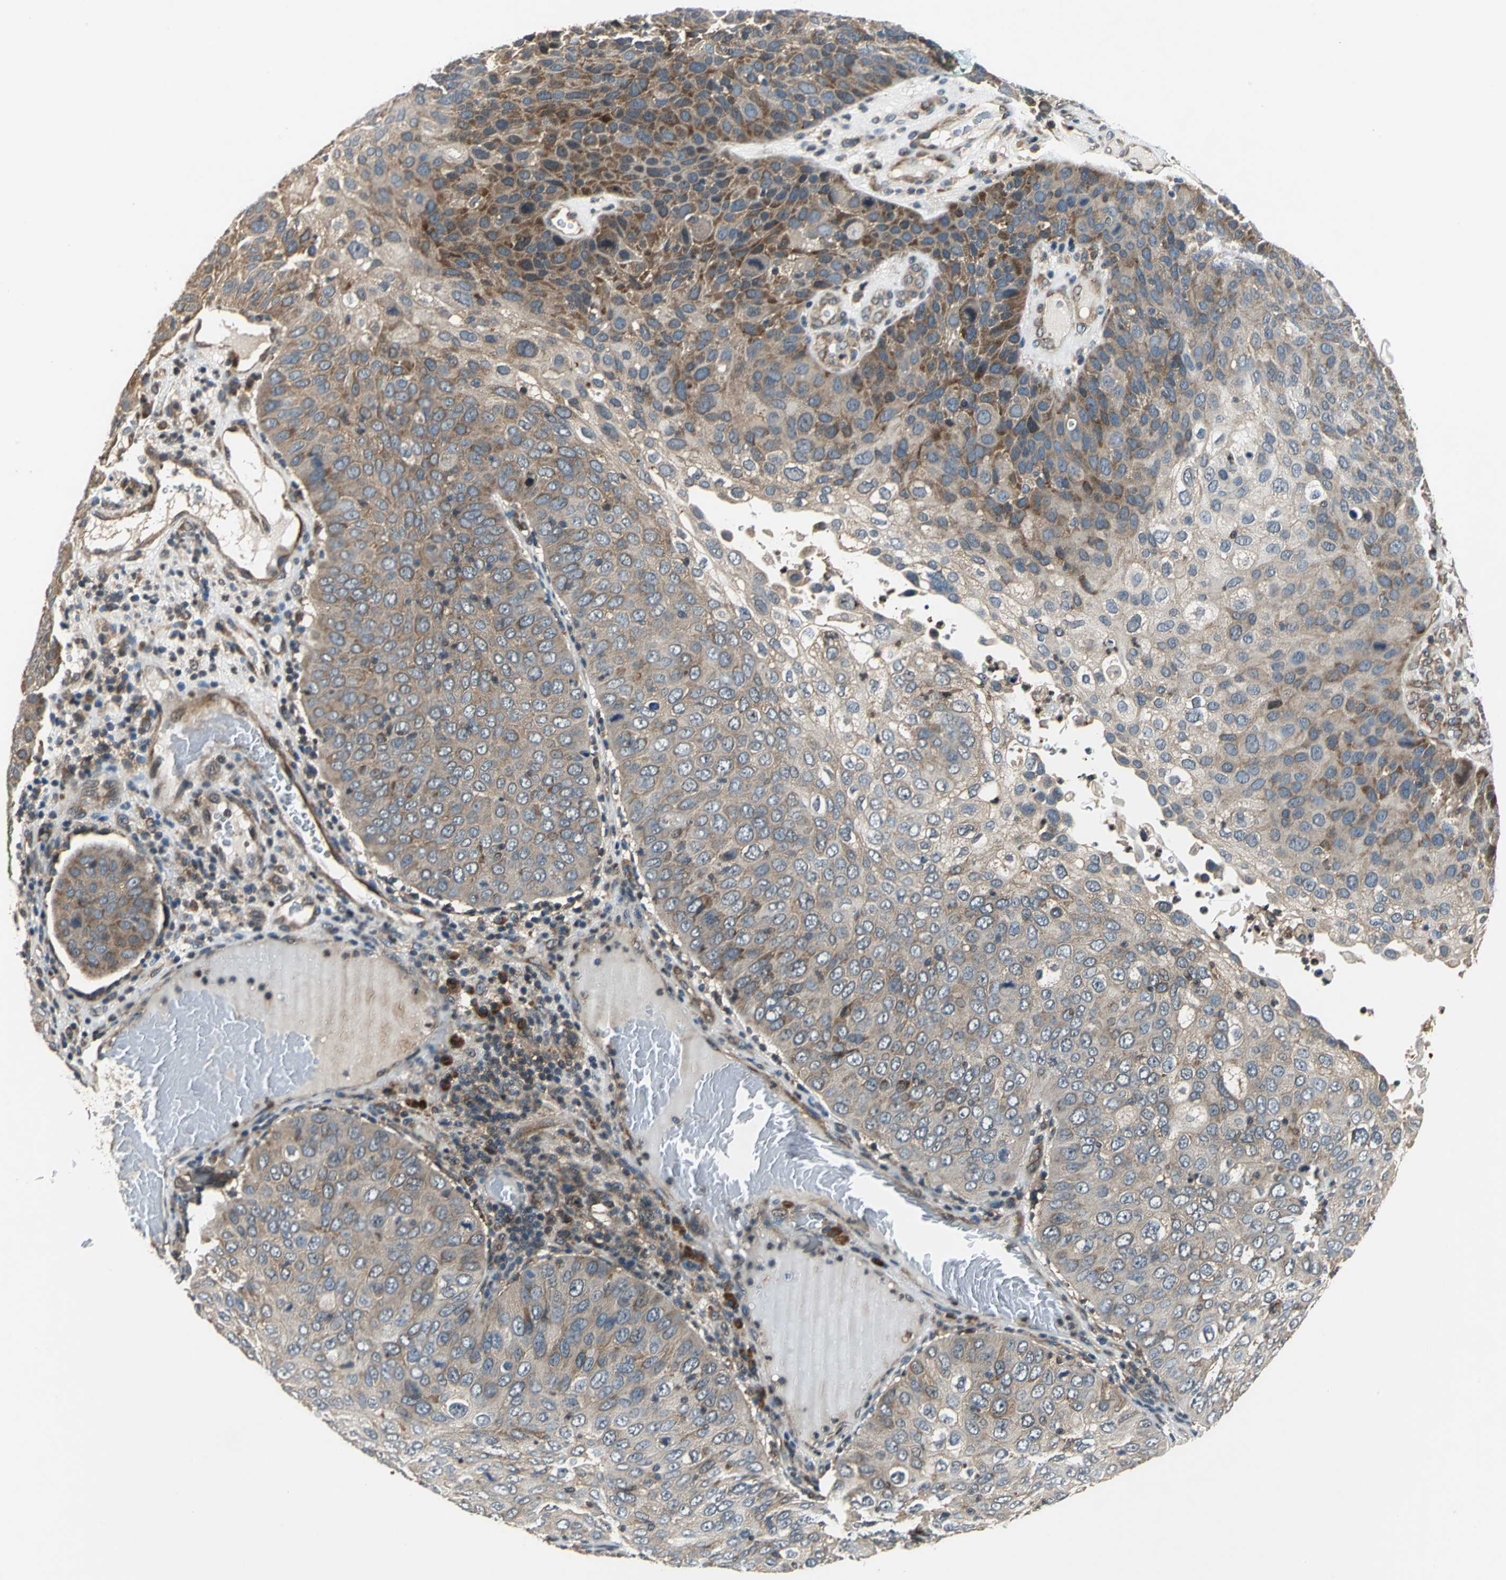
{"staining": {"intensity": "moderate", "quantity": "25%-75%", "location": "cytoplasmic/membranous"}, "tissue": "skin cancer", "cell_type": "Tumor cells", "image_type": "cancer", "snomed": [{"axis": "morphology", "description": "Squamous cell carcinoma, NOS"}, {"axis": "topography", "description": "Skin"}], "caption": "Human squamous cell carcinoma (skin) stained with a protein marker exhibits moderate staining in tumor cells.", "gene": "EIF2B2", "patient": {"sex": "male", "age": 87}}